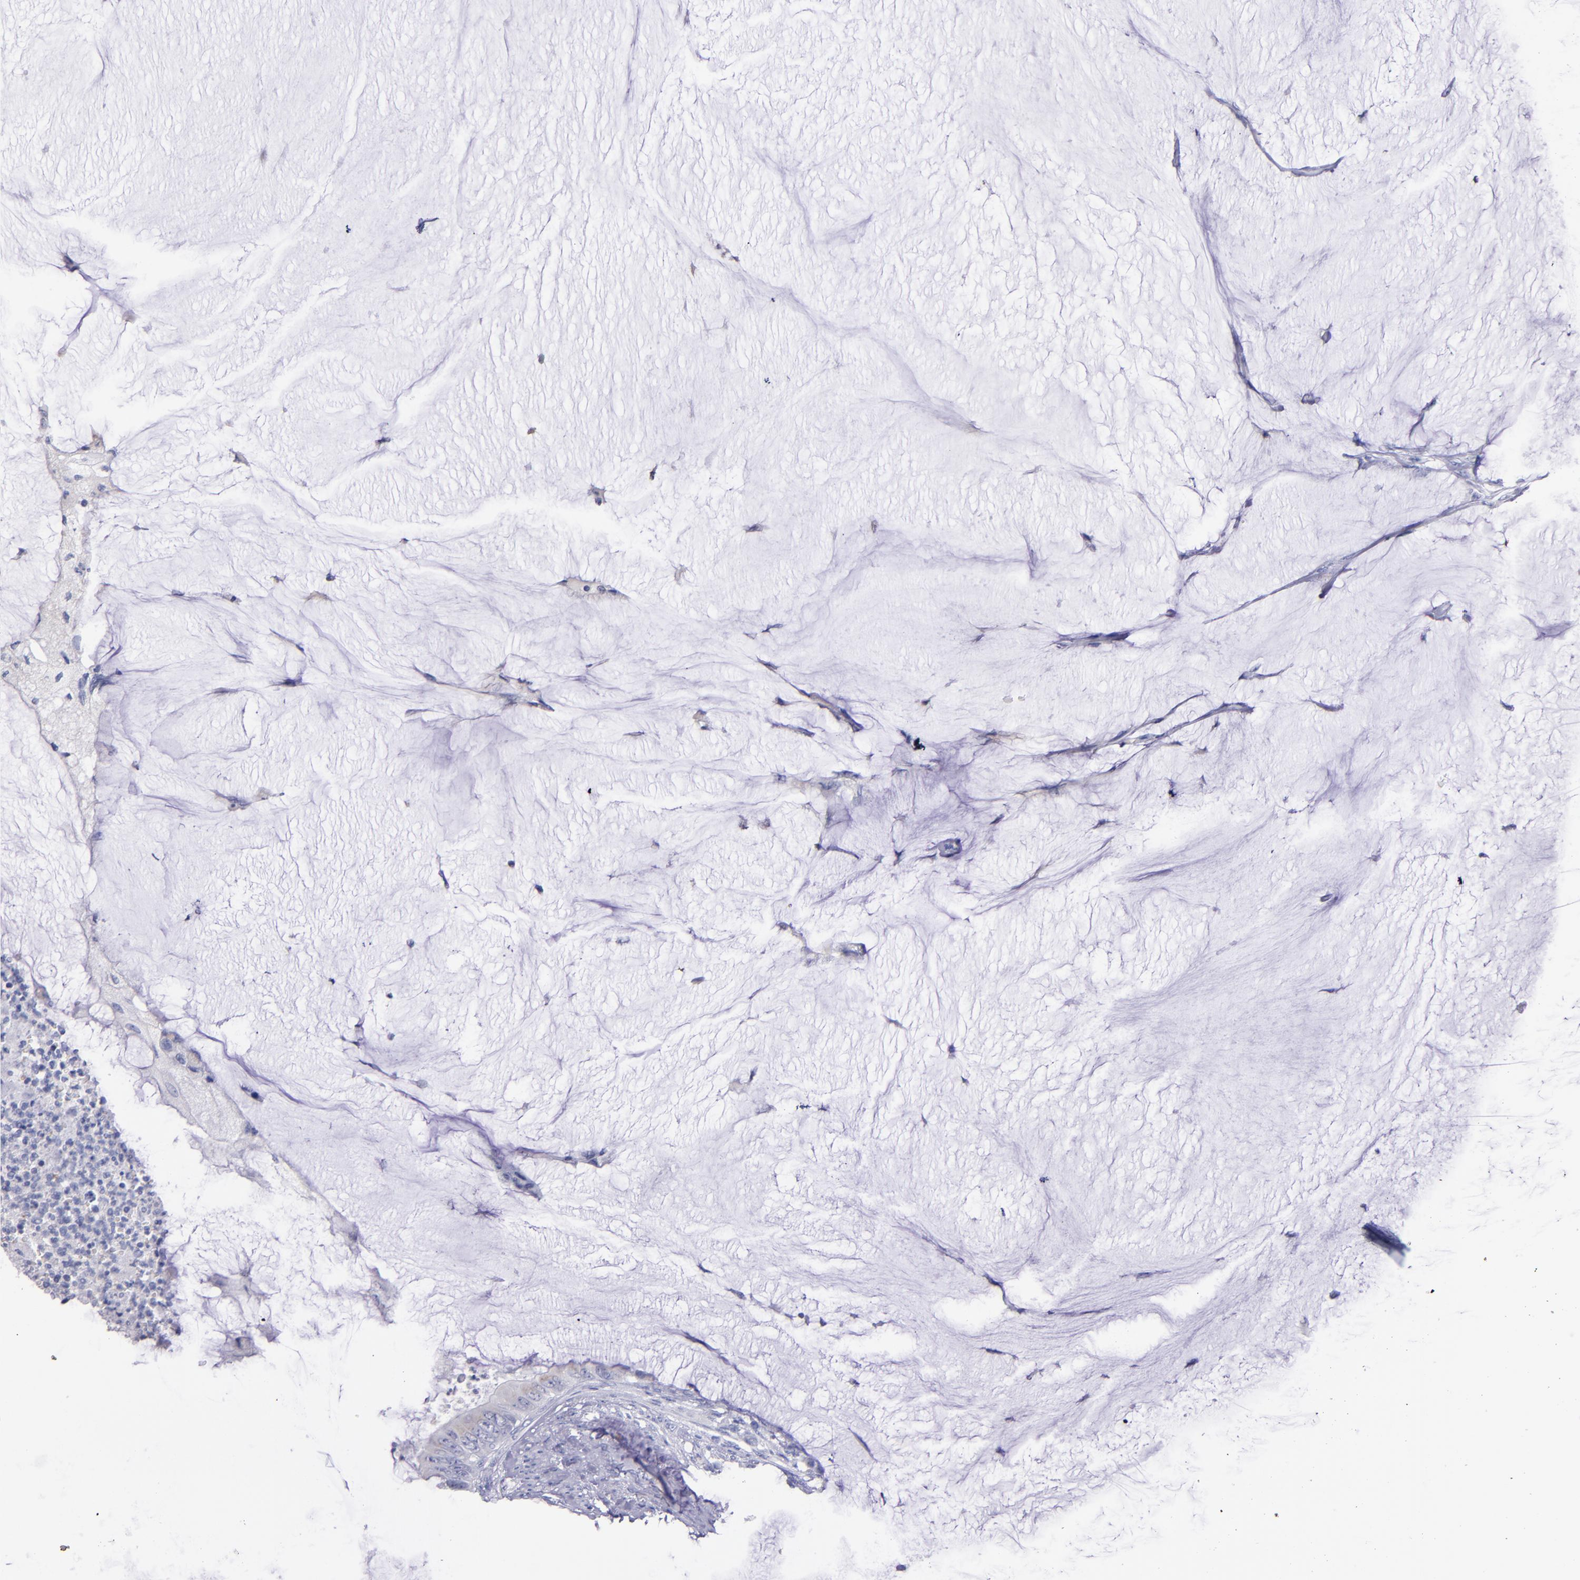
{"staining": {"intensity": "weak", "quantity": "25%-75%", "location": "cytoplasmic/membranous"}, "tissue": "colorectal cancer", "cell_type": "Tumor cells", "image_type": "cancer", "snomed": [{"axis": "morphology", "description": "Normal tissue, NOS"}, {"axis": "morphology", "description": "Adenocarcinoma, NOS"}, {"axis": "topography", "description": "Rectum"}, {"axis": "topography", "description": "Peripheral nerve tissue"}], "caption": "Adenocarcinoma (colorectal) stained with DAB IHC demonstrates low levels of weak cytoplasmic/membranous expression in approximately 25%-75% of tumor cells.", "gene": "RAB41", "patient": {"sex": "female", "age": 77}}